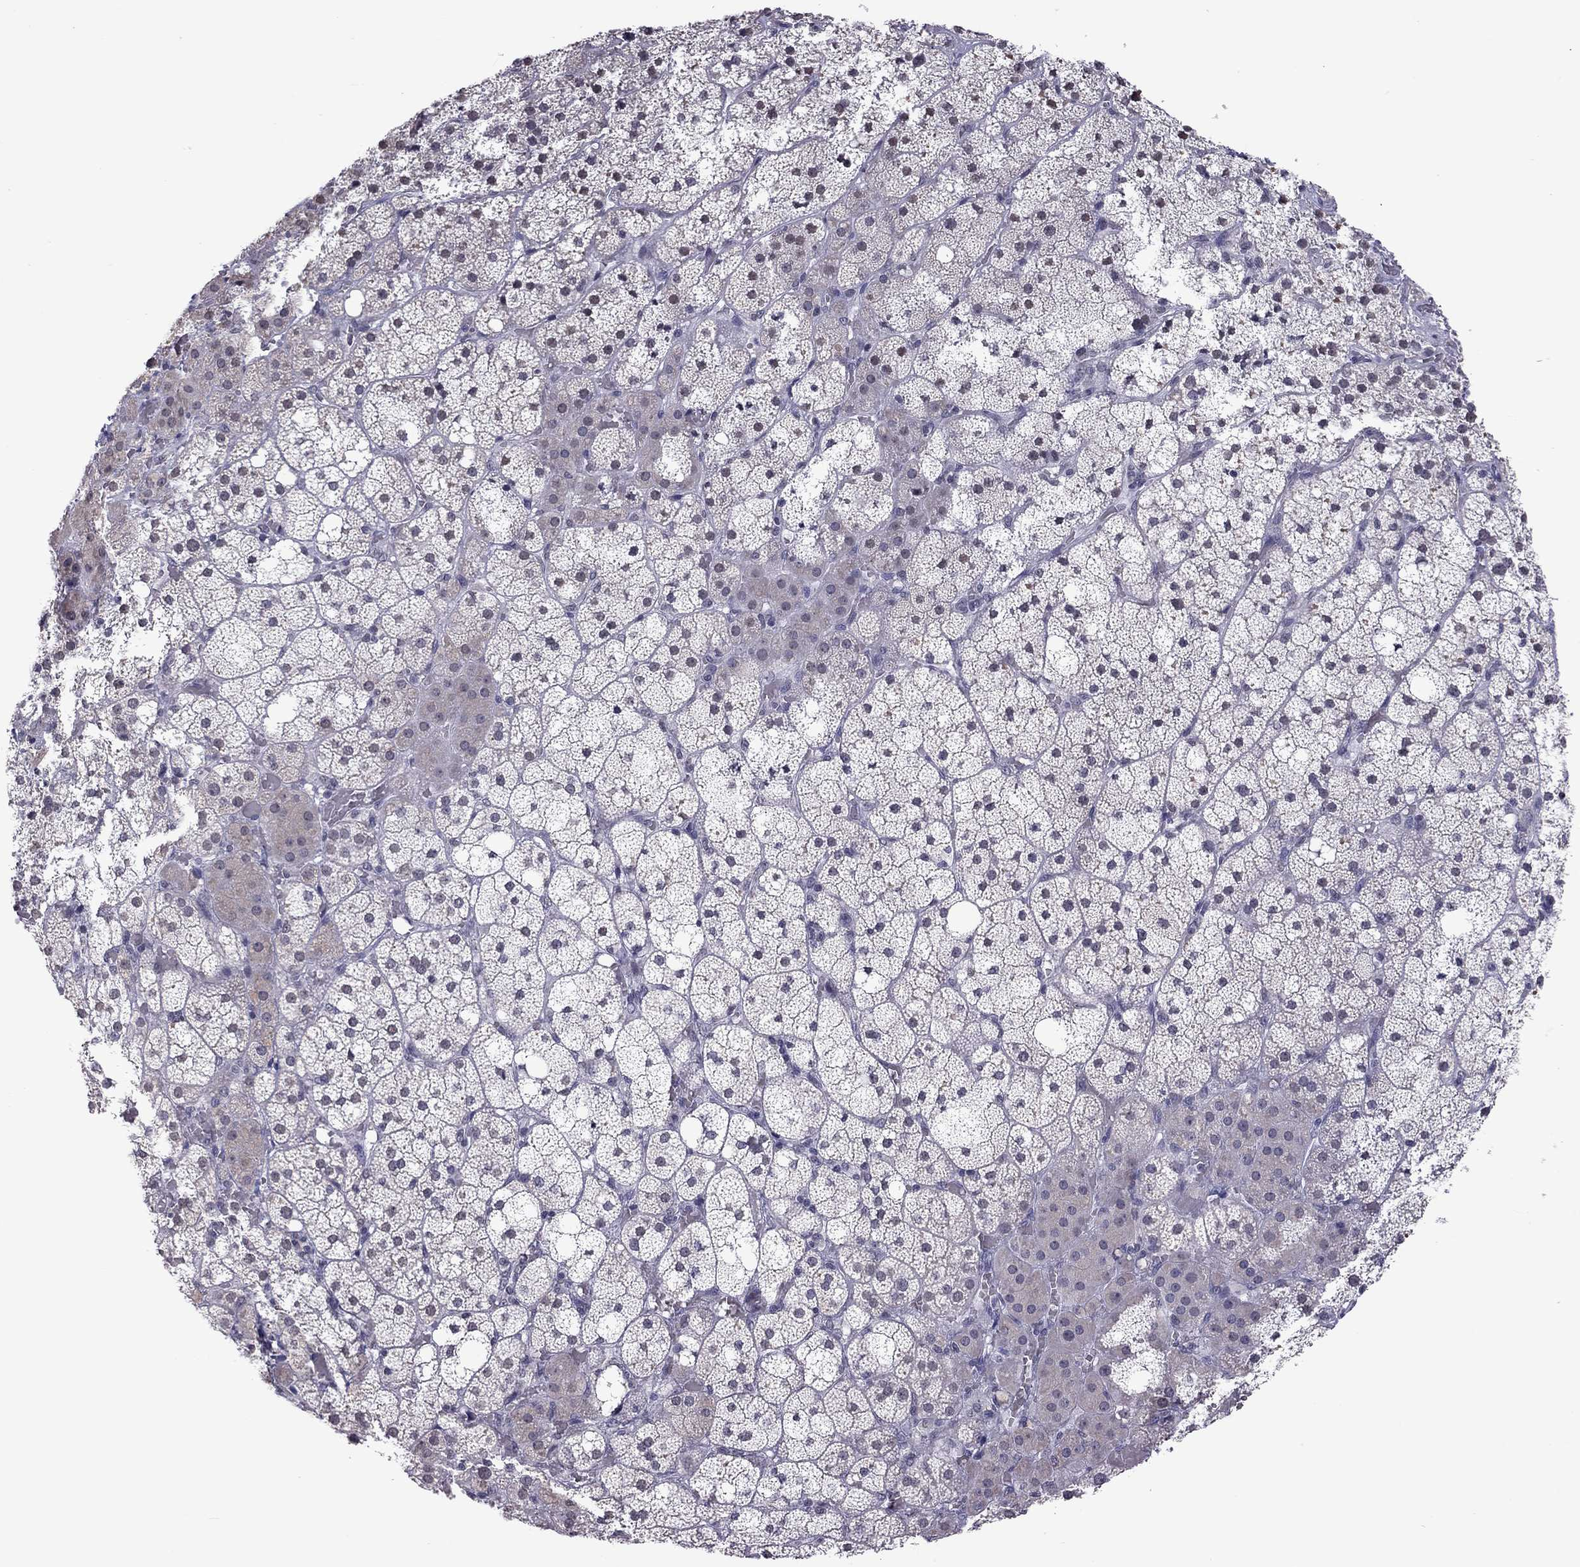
{"staining": {"intensity": "negative", "quantity": "none", "location": "none"}, "tissue": "adrenal gland", "cell_type": "Glandular cells", "image_type": "normal", "snomed": [{"axis": "morphology", "description": "Normal tissue, NOS"}, {"axis": "topography", "description": "Adrenal gland"}], "caption": "DAB (3,3'-diaminobenzidine) immunohistochemical staining of benign human adrenal gland shows no significant positivity in glandular cells.", "gene": "PPP1R3A", "patient": {"sex": "male", "age": 53}}